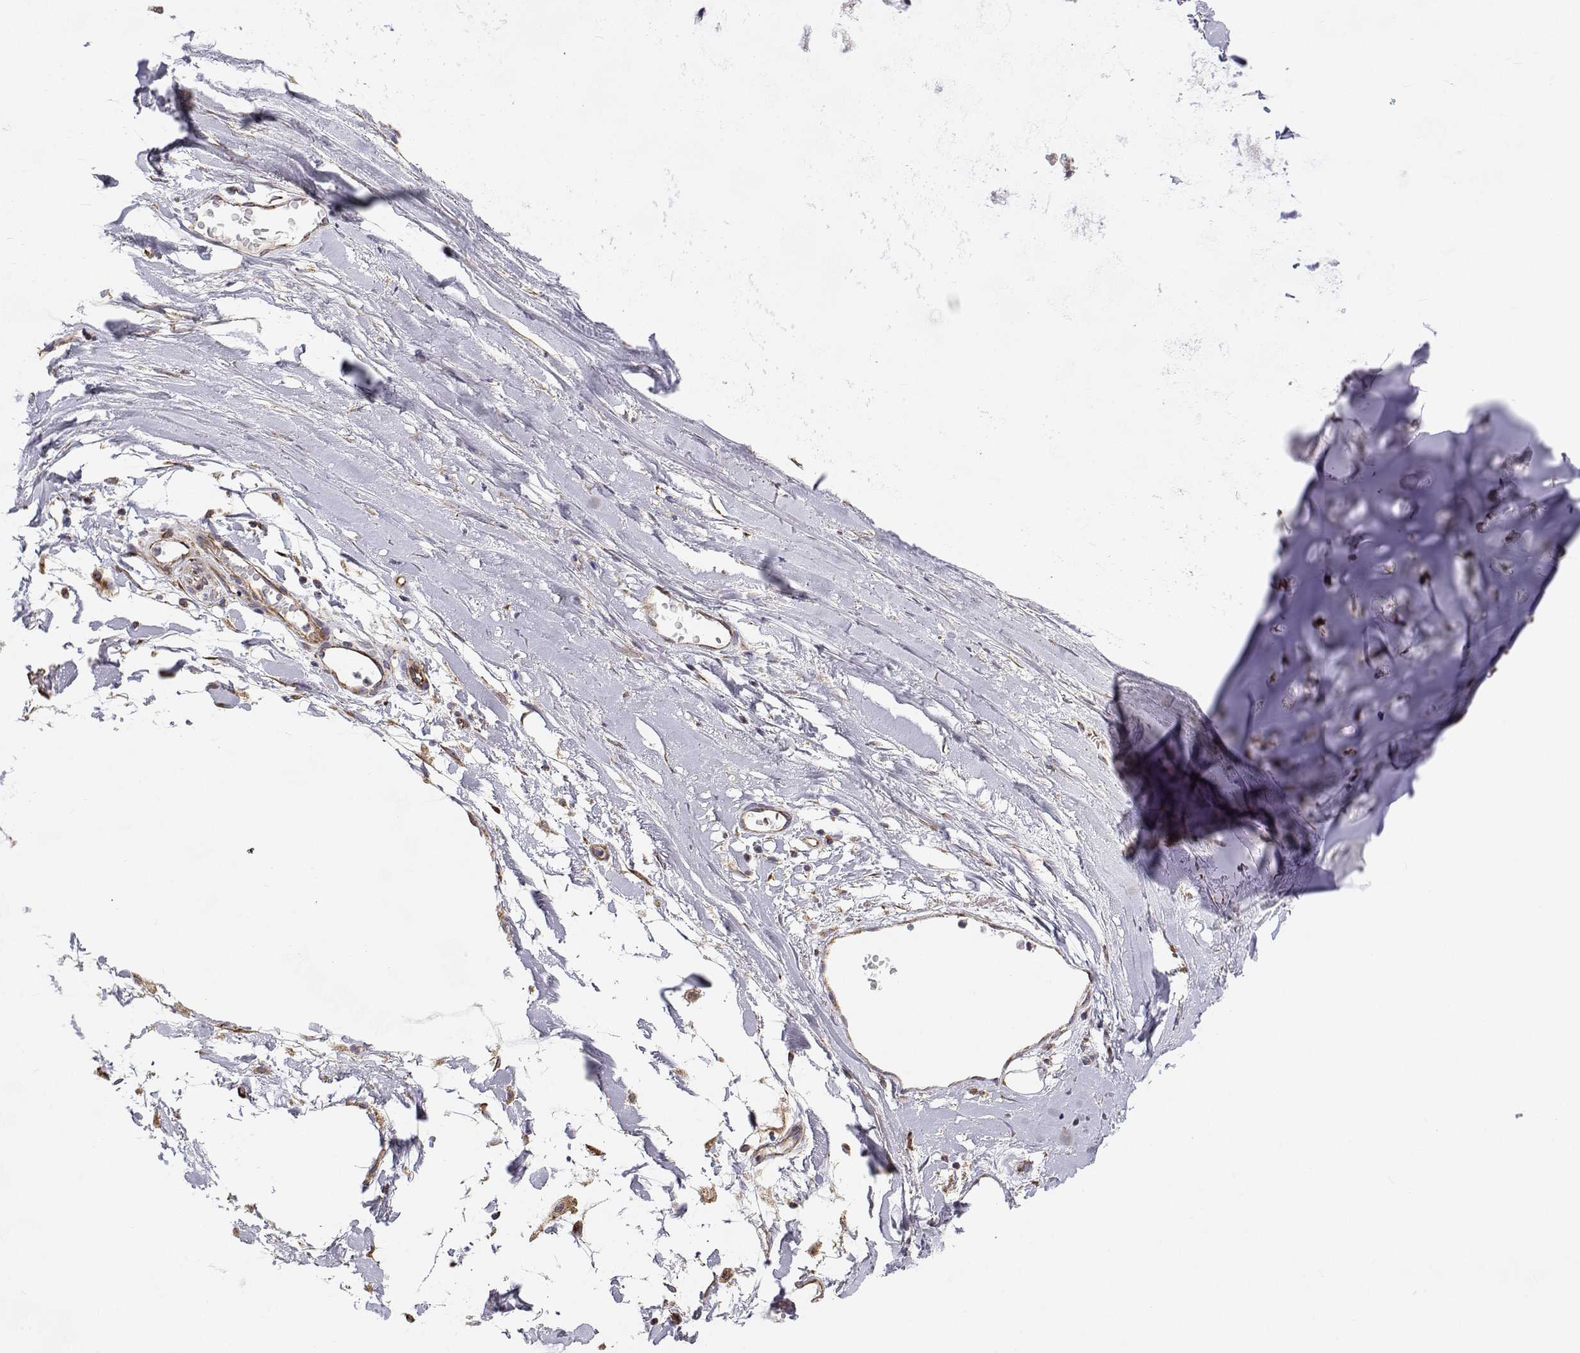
{"staining": {"intensity": "moderate", "quantity": "25%-75%", "location": "cytoplasmic/membranous"}, "tissue": "soft tissue", "cell_type": "Chondrocytes", "image_type": "normal", "snomed": [{"axis": "morphology", "description": "Normal tissue, NOS"}, {"axis": "topography", "description": "Cartilage tissue"}, {"axis": "topography", "description": "Nasopharynx"}, {"axis": "topography", "description": "Thyroid gland"}], "caption": "Immunohistochemistry (IHC) staining of benign soft tissue, which reveals medium levels of moderate cytoplasmic/membranous expression in approximately 25%-75% of chondrocytes indicating moderate cytoplasmic/membranous protein positivity. The staining was performed using DAB (brown) for protein detection and nuclei were counterstained in hematoxylin (blue).", "gene": "SPICE1", "patient": {"sex": "male", "age": 63}}